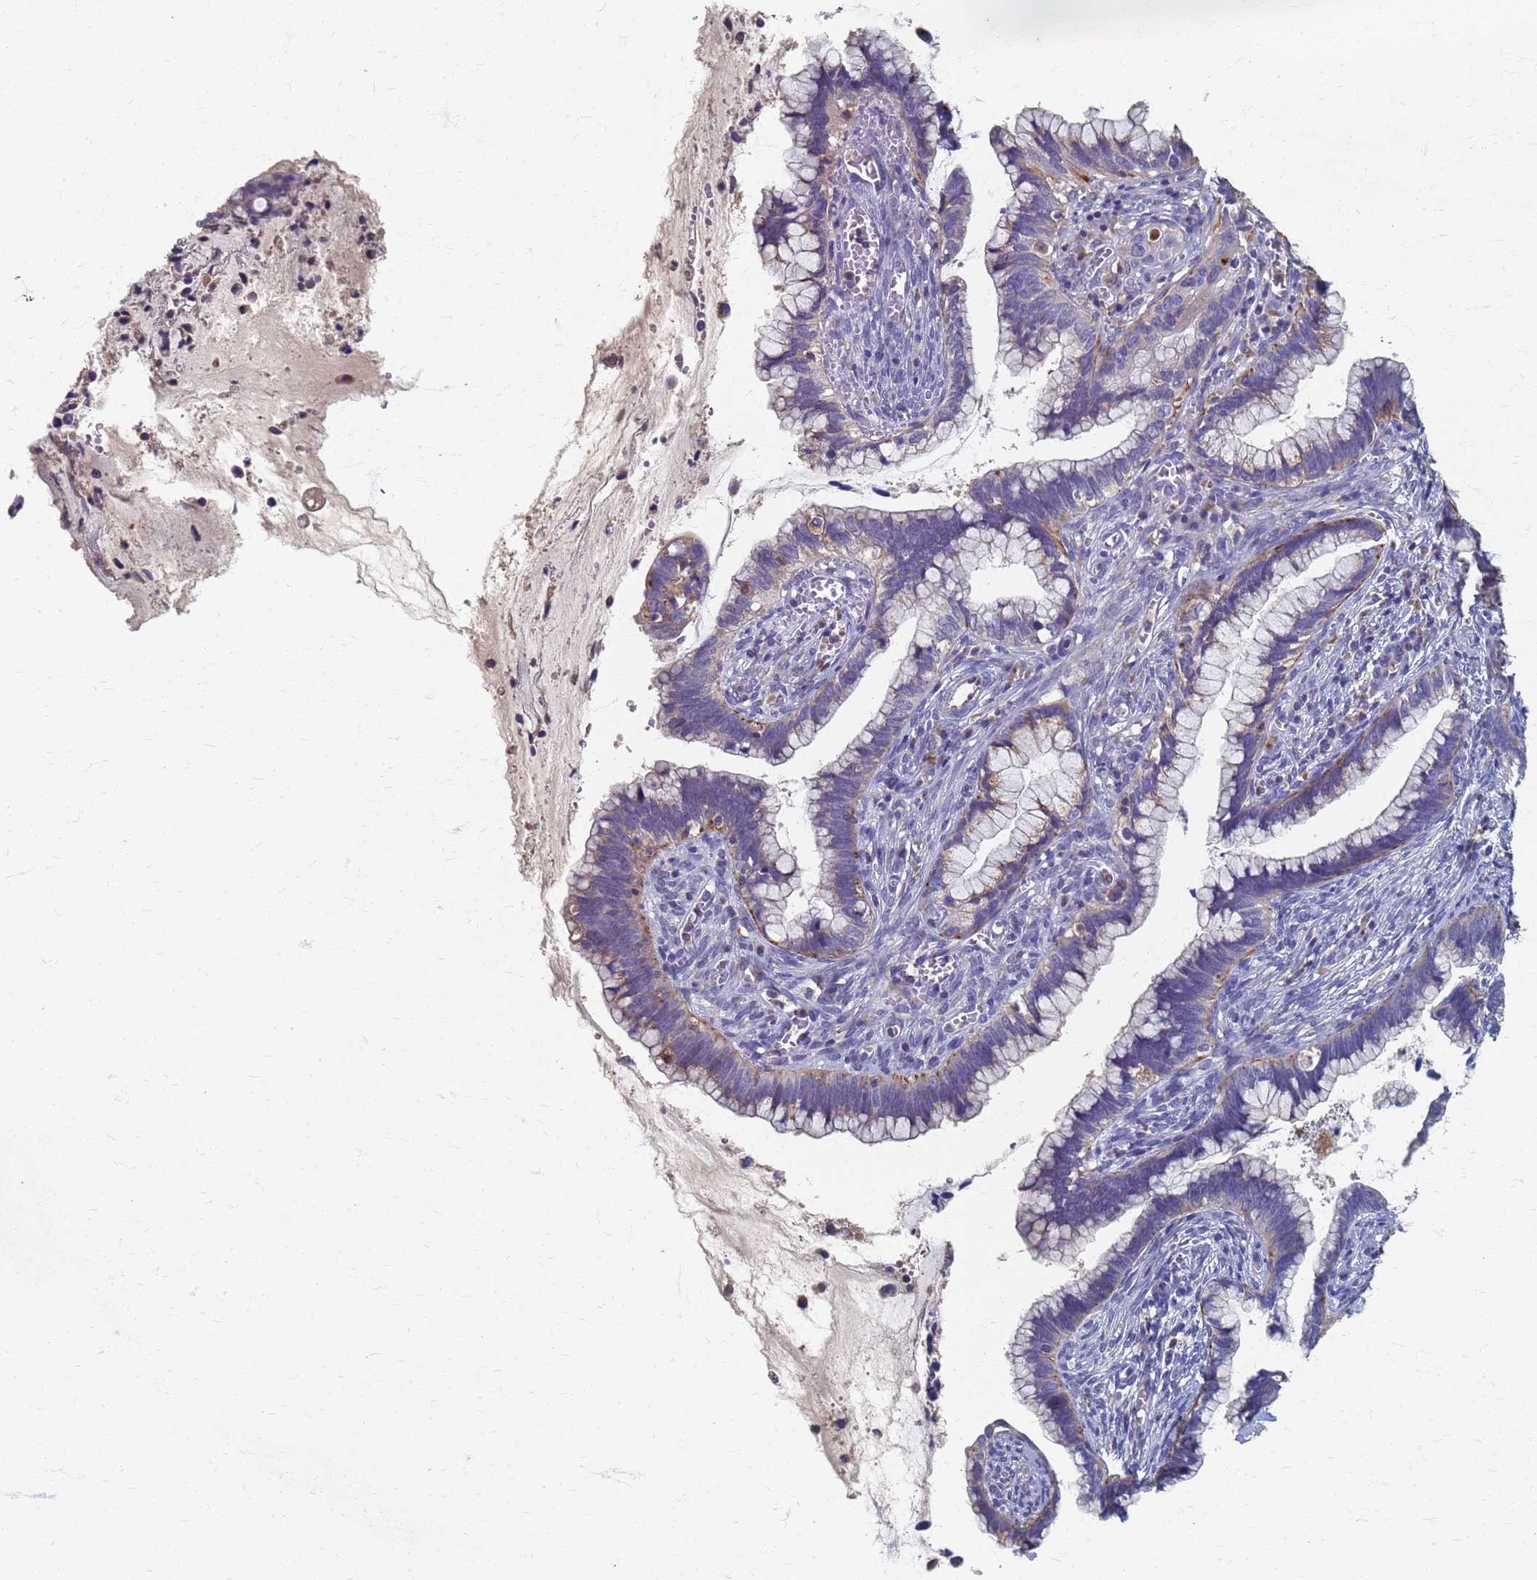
{"staining": {"intensity": "weak", "quantity": "25%-75%", "location": "cytoplasmic/membranous"}, "tissue": "cervical cancer", "cell_type": "Tumor cells", "image_type": "cancer", "snomed": [{"axis": "morphology", "description": "Adenocarcinoma, NOS"}, {"axis": "topography", "description": "Cervix"}], "caption": "Protein positivity by immunohistochemistry demonstrates weak cytoplasmic/membranous staining in about 25%-75% of tumor cells in adenocarcinoma (cervical).", "gene": "KRCC1", "patient": {"sex": "female", "age": 44}}